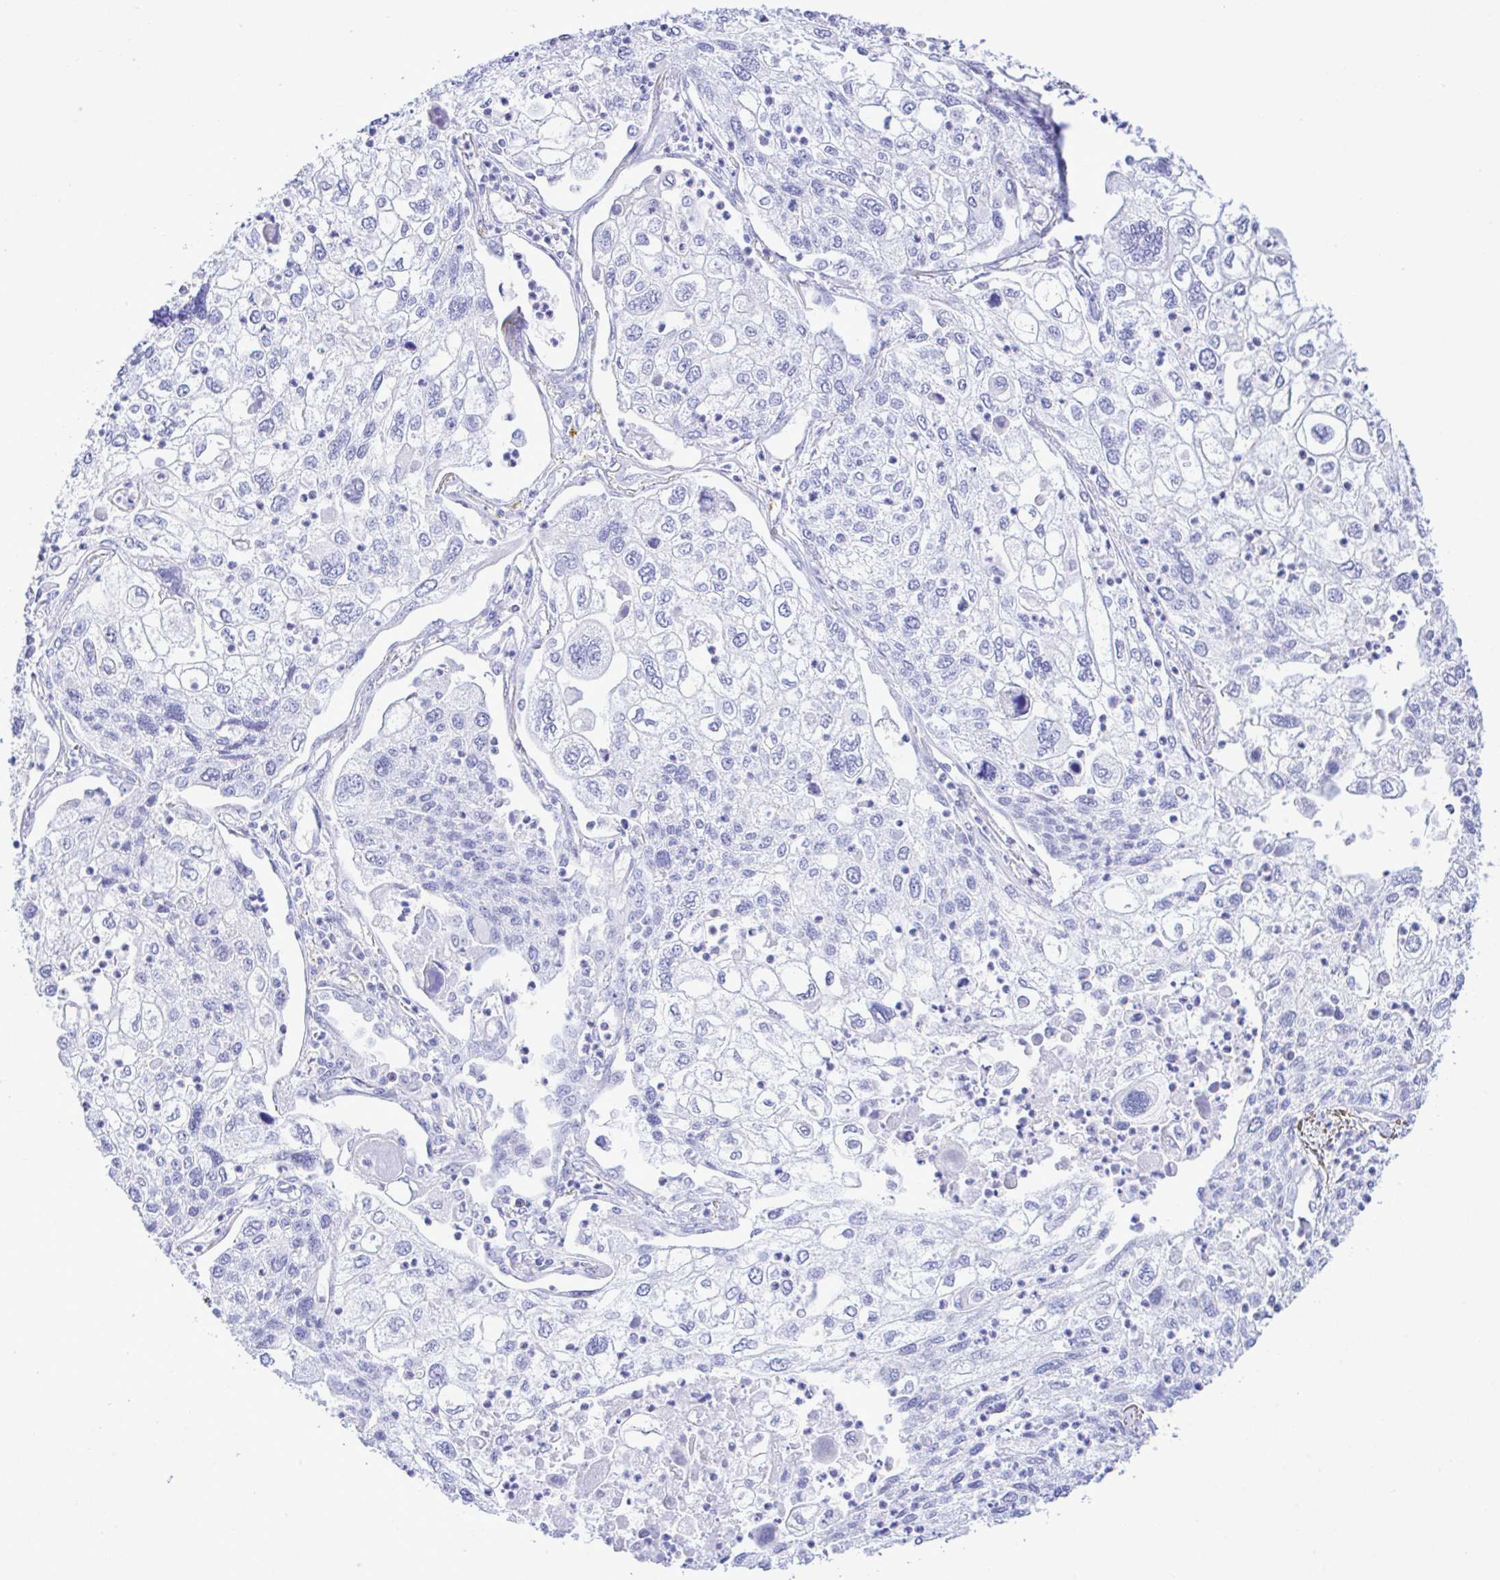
{"staining": {"intensity": "negative", "quantity": "none", "location": "none"}, "tissue": "lung cancer", "cell_type": "Tumor cells", "image_type": "cancer", "snomed": [{"axis": "morphology", "description": "Squamous cell carcinoma, NOS"}, {"axis": "topography", "description": "Lung"}], "caption": "Tumor cells are negative for protein expression in human squamous cell carcinoma (lung).", "gene": "SELENOV", "patient": {"sex": "male", "age": 74}}